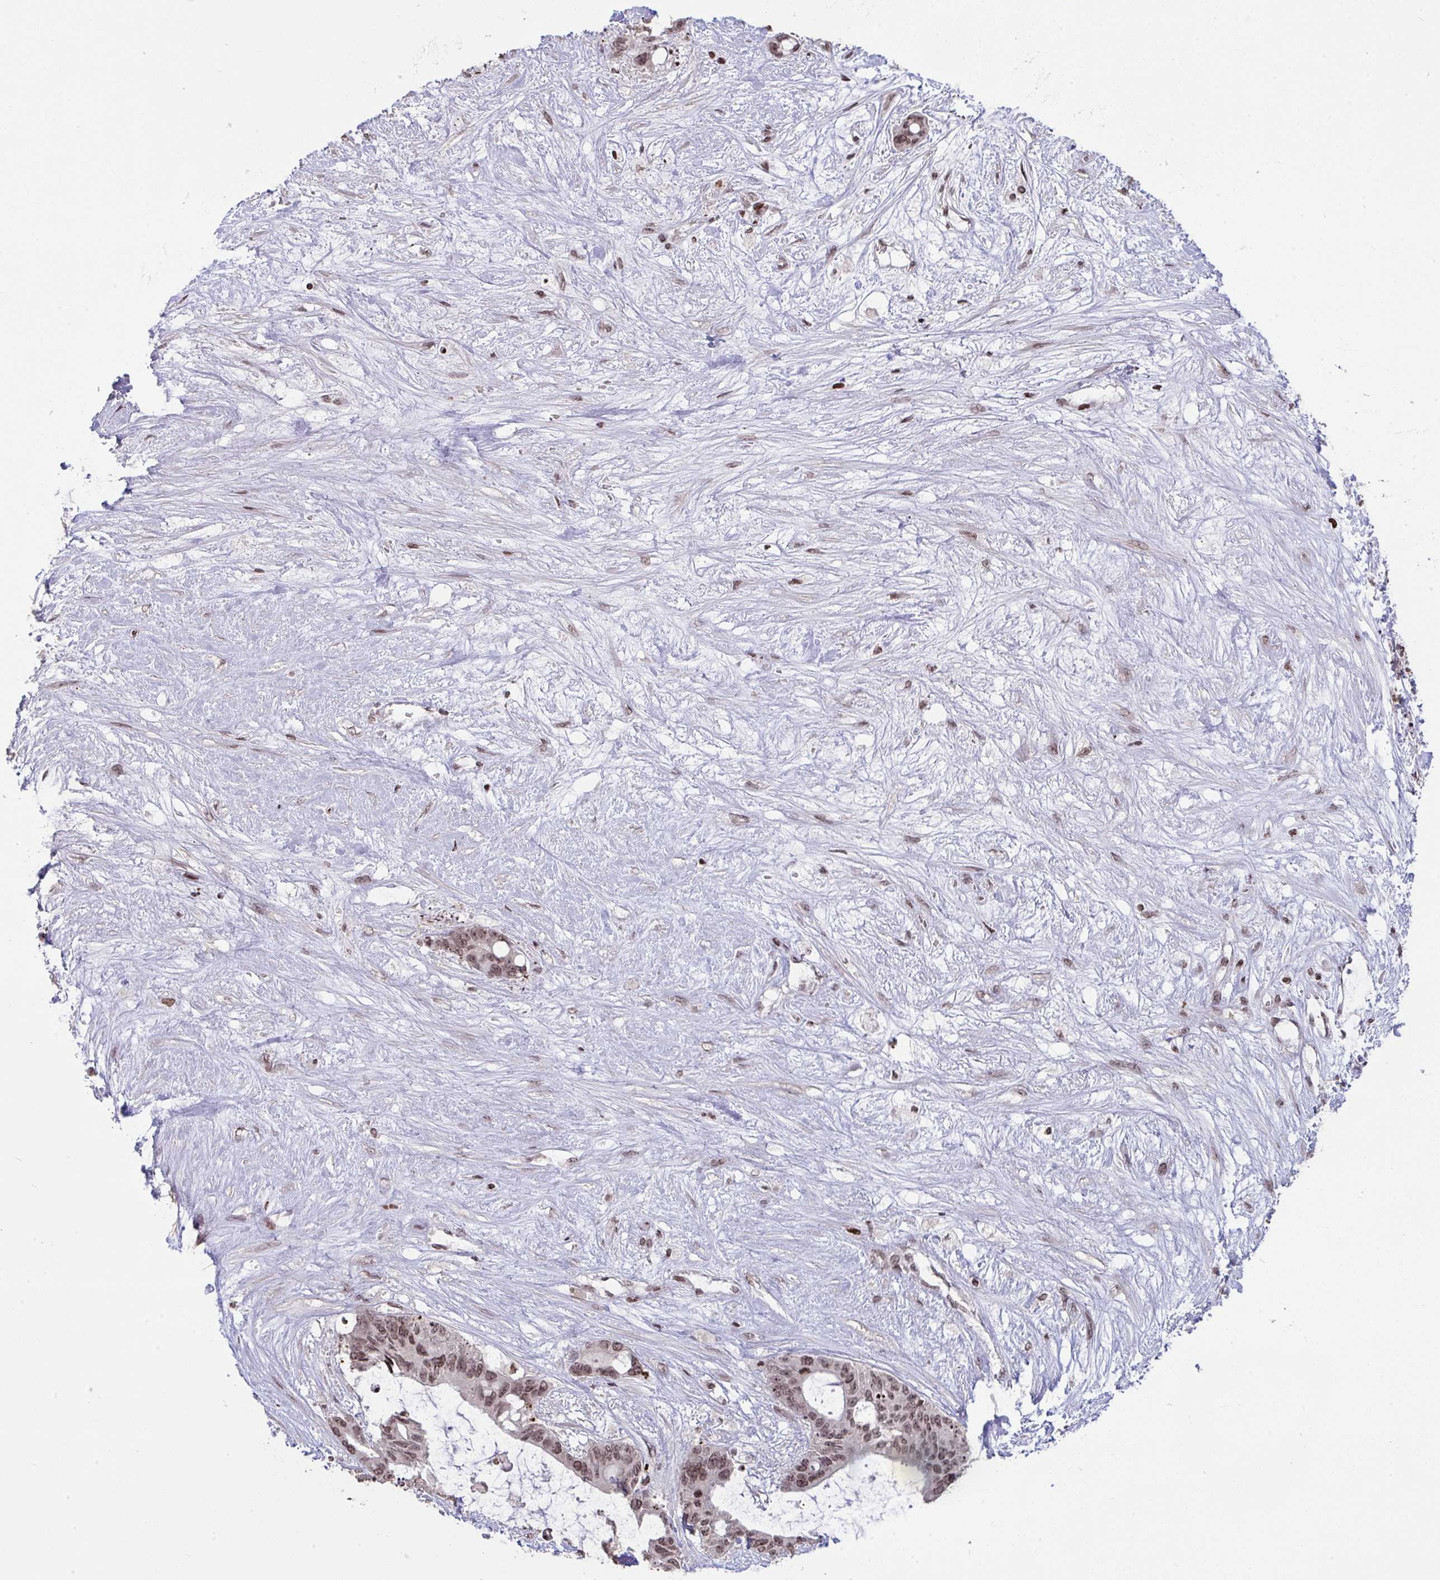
{"staining": {"intensity": "moderate", "quantity": ">75%", "location": "nuclear"}, "tissue": "liver cancer", "cell_type": "Tumor cells", "image_type": "cancer", "snomed": [{"axis": "morphology", "description": "Normal tissue, NOS"}, {"axis": "morphology", "description": "Cholangiocarcinoma"}, {"axis": "topography", "description": "Liver"}, {"axis": "topography", "description": "Peripheral nerve tissue"}], "caption": "High-power microscopy captured an IHC histopathology image of cholangiocarcinoma (liver), revealing moderate nuclear staining in approximately >75% of tumor cells. The staining was performed using DAB (3,3'-diaminobenzidine) to visualize the protein expression in brown, while the nuclei were stained in blue with hematoxylin (Magnification: 20x).", "gene": "NIP7", "patient": {"sex": "female", "age": 73}}